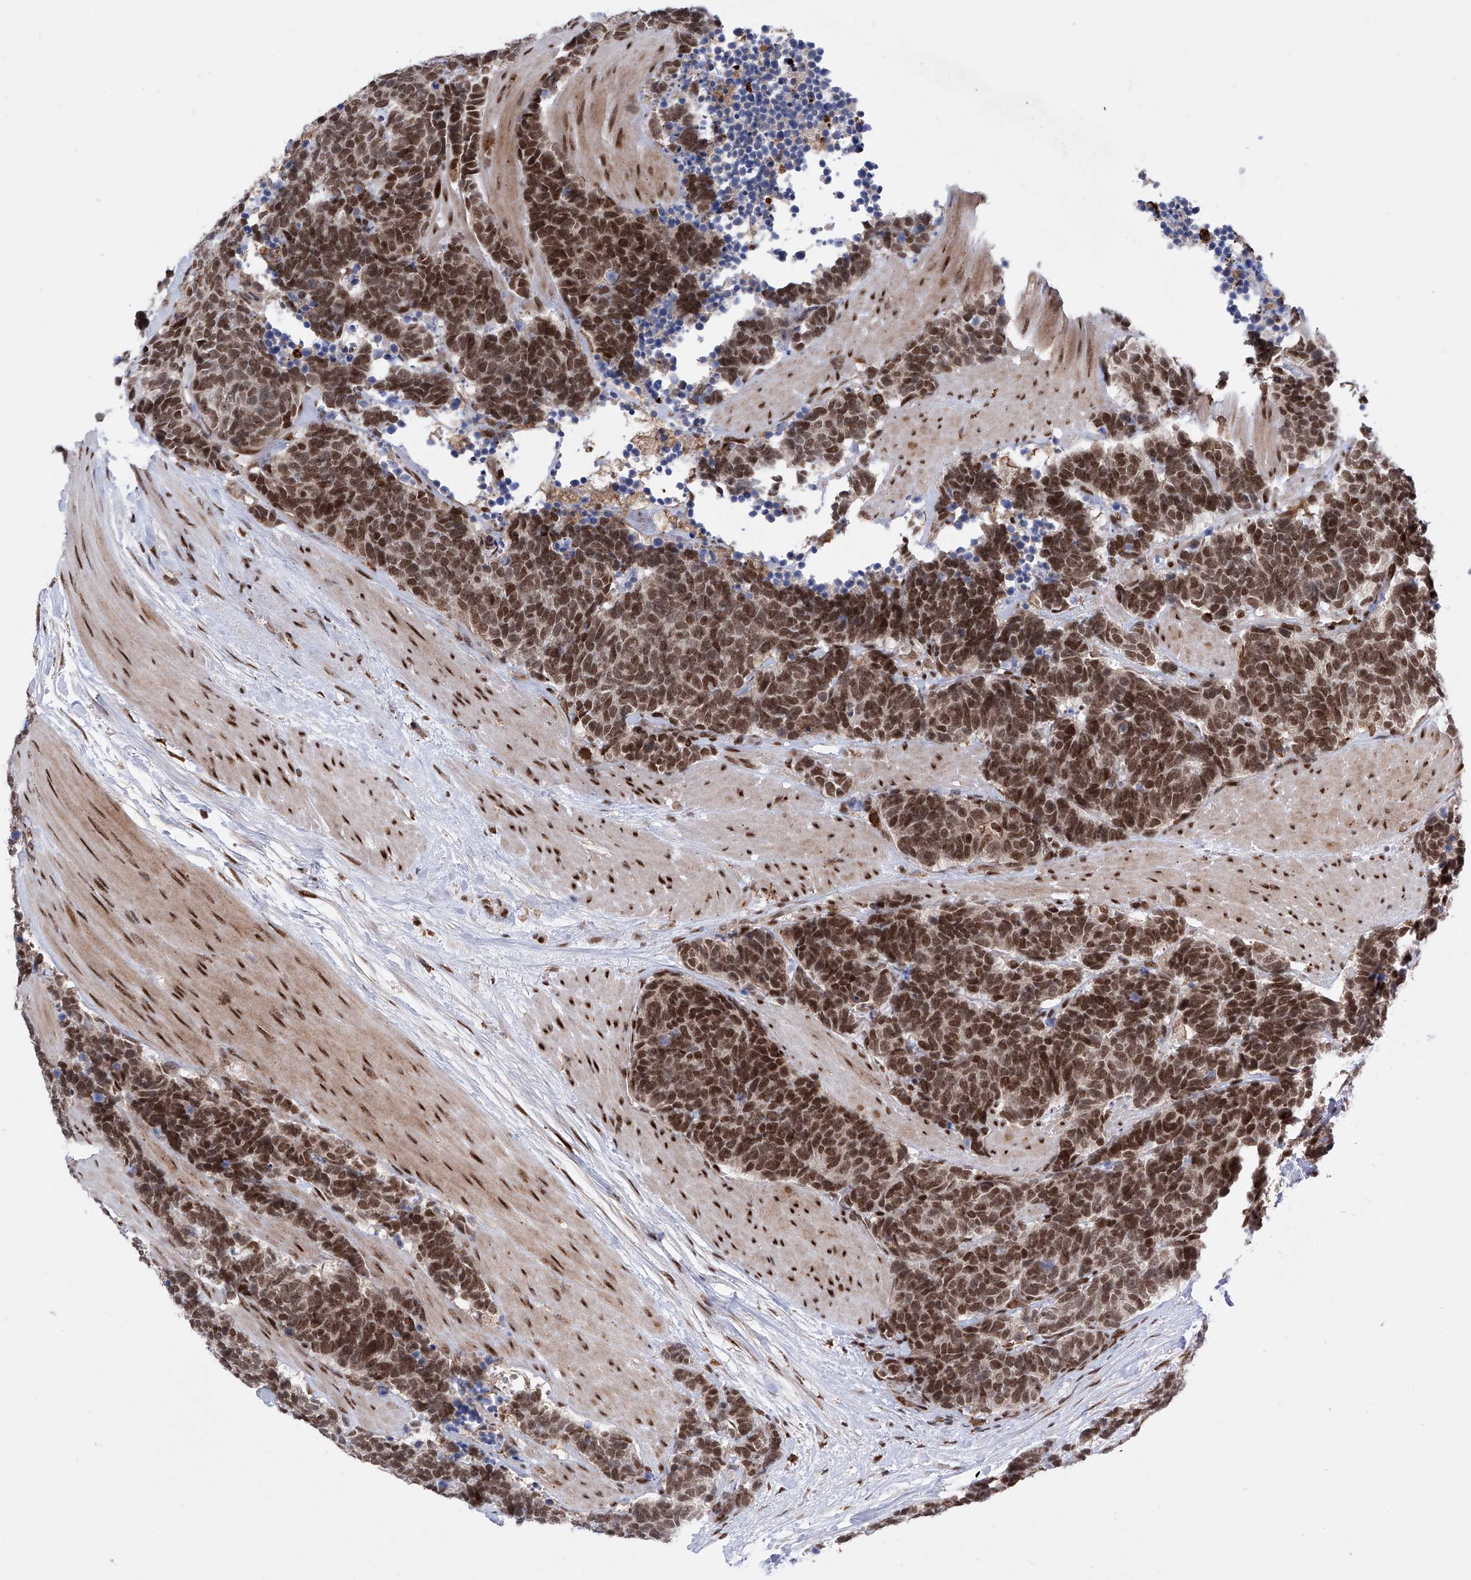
{"staining": {"intensity": "moderate", "quantity": ">75%", "location": "nuclear"}, "tissue": "carcinoid", "cell_type": "Tumor cells", "image_type": "cancer", "snomed": [{"axis": "morphology", "description": "Carcinoma, NOS"}, {"axis": "morphology", "description": "Carcinoid, malignant, NOS"}, {"axis": "topography", "description": "Urinary bladder"}], "caption": "Immunohistochemical staining of human malignant carcinoid reveals medium levels of moderate nuclear protein expression in about >75% of tumor cells.", "gene": "ZNF280D", "patient": {"sex": "male", "age": 57}}